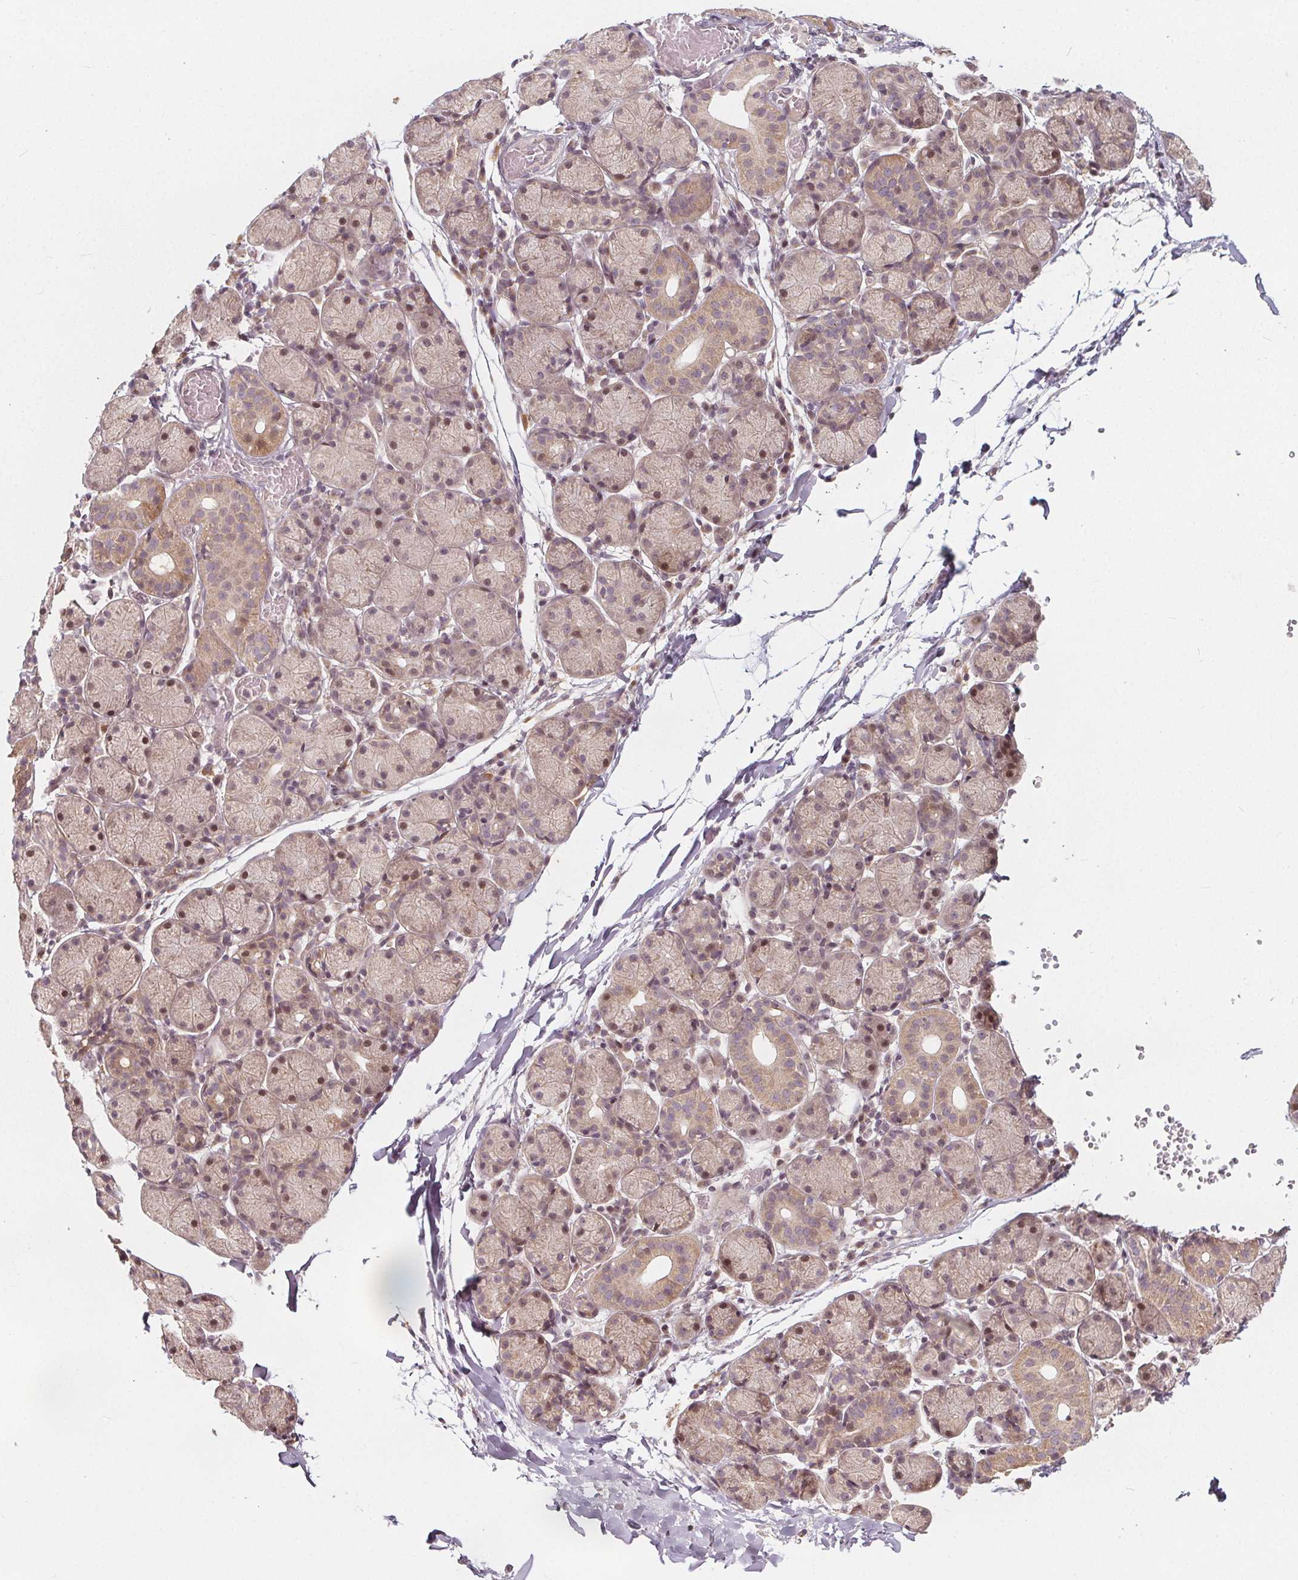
{"staining": {"intensity": "weak", "quantity": ">75%", "location": "cytoplasmic/membranous,nuclear"}, "tissue": "salivary gland", "cell_type": "Glandular cells", "image_type": "normal", "snomed": [{"axis": "morphology", "description": "Normal tissue, NOS"}, {"axis": "topography", "description": "Salivary gland"}], "caption": "Salivary gland stained with immunohistochemistry (IHC) demonstrates weak cytoplasmic/membranous,nuclear staining in approximately >75% of glandular cells.", "gene": "AKT1S1", "patient": {"sex": "female", "age": 24}}